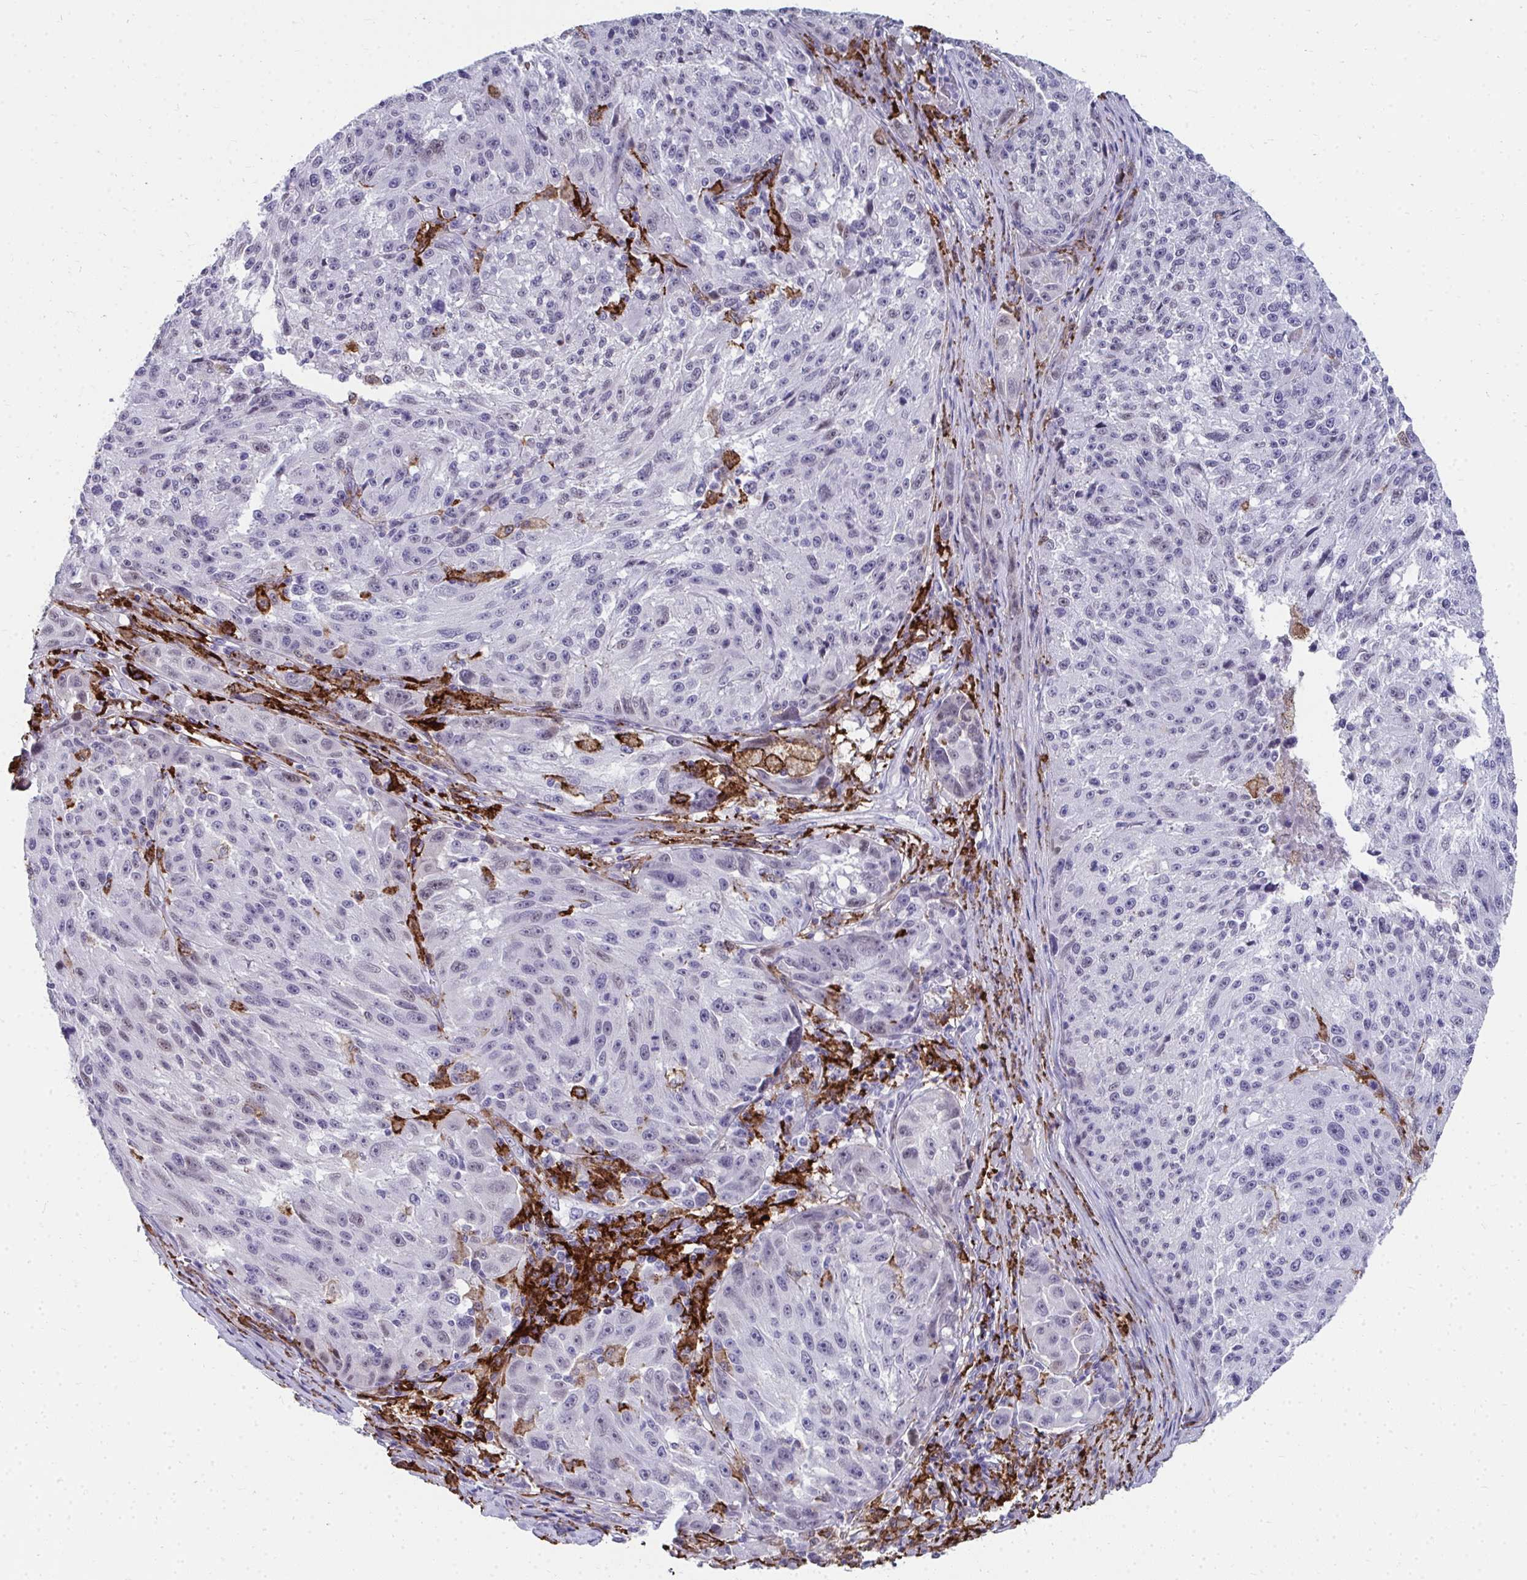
{"staining": {"intensity": "negative", "quantity": "none", "location": "none"}, "tissue": "melanoma", "cell_type": "Tumor cells", "image_type": "cancer", "snomed": [{"axis": "morphology", "description": "Malignant melanoma, NOS"}, {"axis": "topography", "description": "Skin"}], "caption": "Immunohistochemistry (IHC) histopathology image of neoplastic tissue: human melanoma stained with DAB demonstrates no significant protein positivity in tumor cells.", "gene": "CD163", "patient": {"sex": "male", "age": 53}}